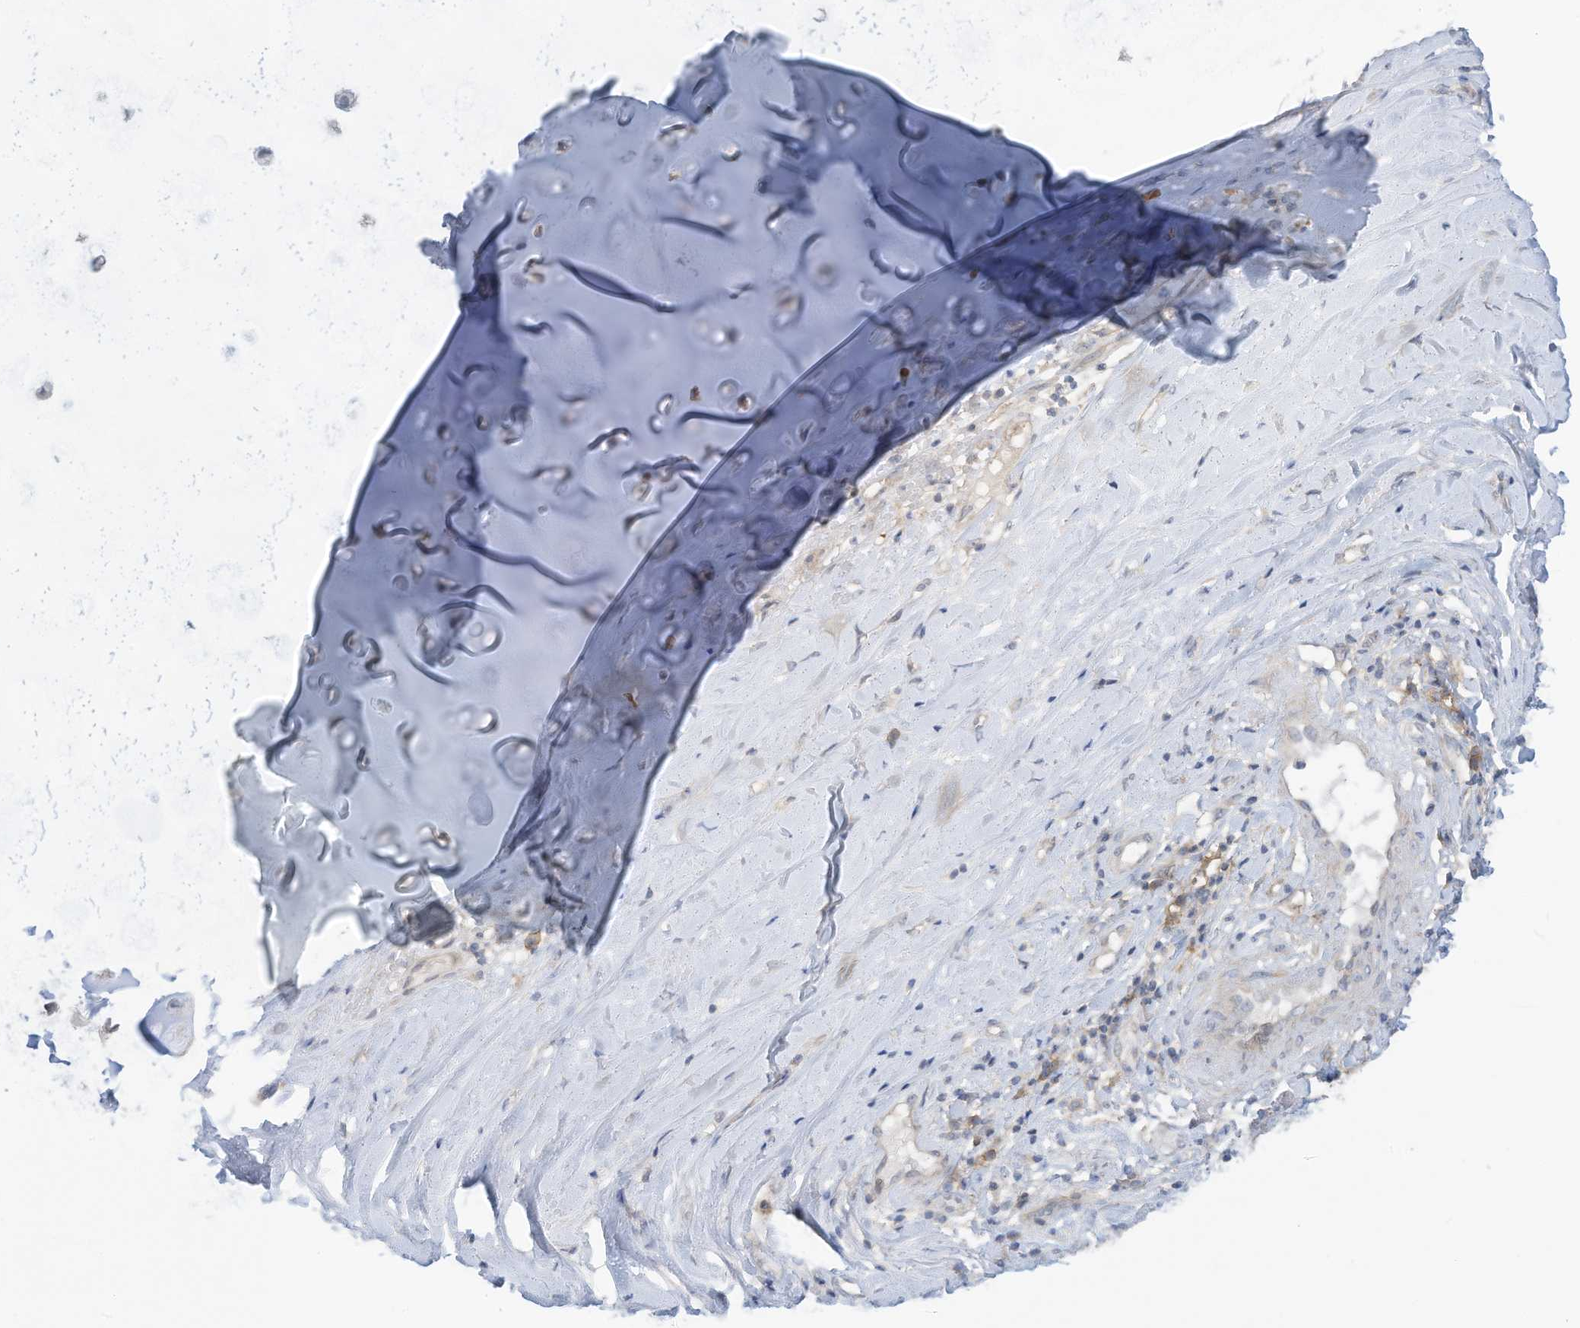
{"staining": {"intensity": "negative", "quantity": "none", "location": "none"}, "tissue": "adipose tissue", "cell_type": "Adipocytes", "image_type": "normal", "snomed": [{"axis": "morphology", "description": "Normal tissue, NOS"}, {"axis": "morphology", "description": "Basal cell carcinoma"}, {"axis": "topography", "description": "Cartilage tissue"}, {"axis": "topography", "description": "Nasopharynx"}, {"axis": "topography", "description": "Oral tissue"}], "caption": "IHC photomicrograph of benign adipose tissue: human adipose tissue stained with DAB (3,3'-diaminobenzidine) demonstrates no significant protein positivity in adipocytes.", "gene": "SLC1A5", "patient": {"sex": "female", "age": 77}}